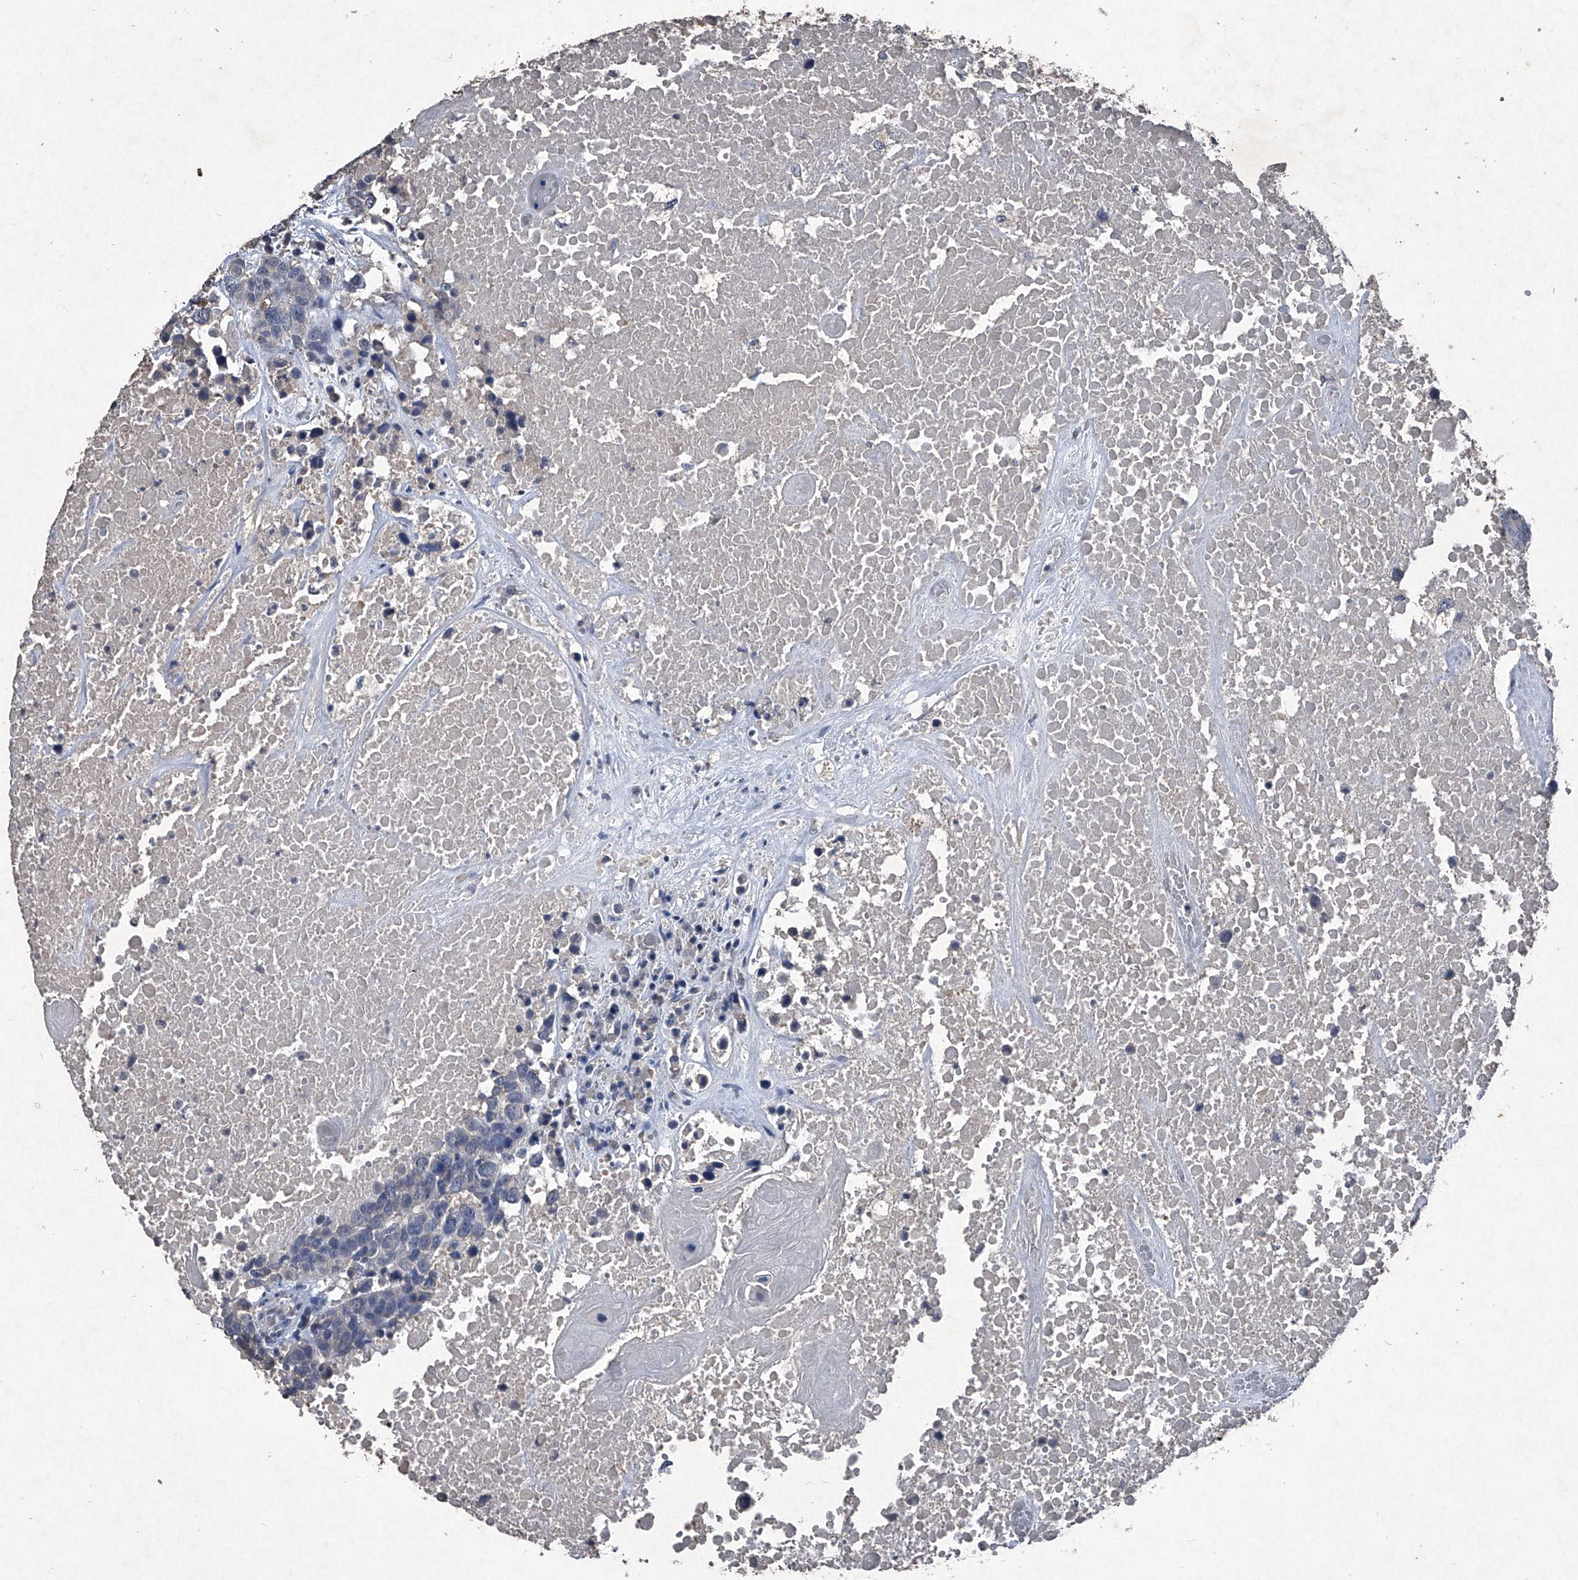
{"staining": {"intensity": "negative", "quantity": "none", "location": "none"}, "tissue": "head and neck cancer", "cell_type": "Tumor cells", "image_type": "cancer", "snomed": [{"axis": "morphology", "description": "Squamous cell carcinoma, NOS"}, {"axis": "topography", "description": "Head-Neck"}], "caption": "Head and neck cancer was stained to show a protein in brown. There is no significant staining in tumor cells. (Brightfield microscopy of DAB (3,3'-diaminobenzidine) IHC at high magnification).", "gene": "MAPKAP1", "patient": {"sex": "male", "age": 66}}